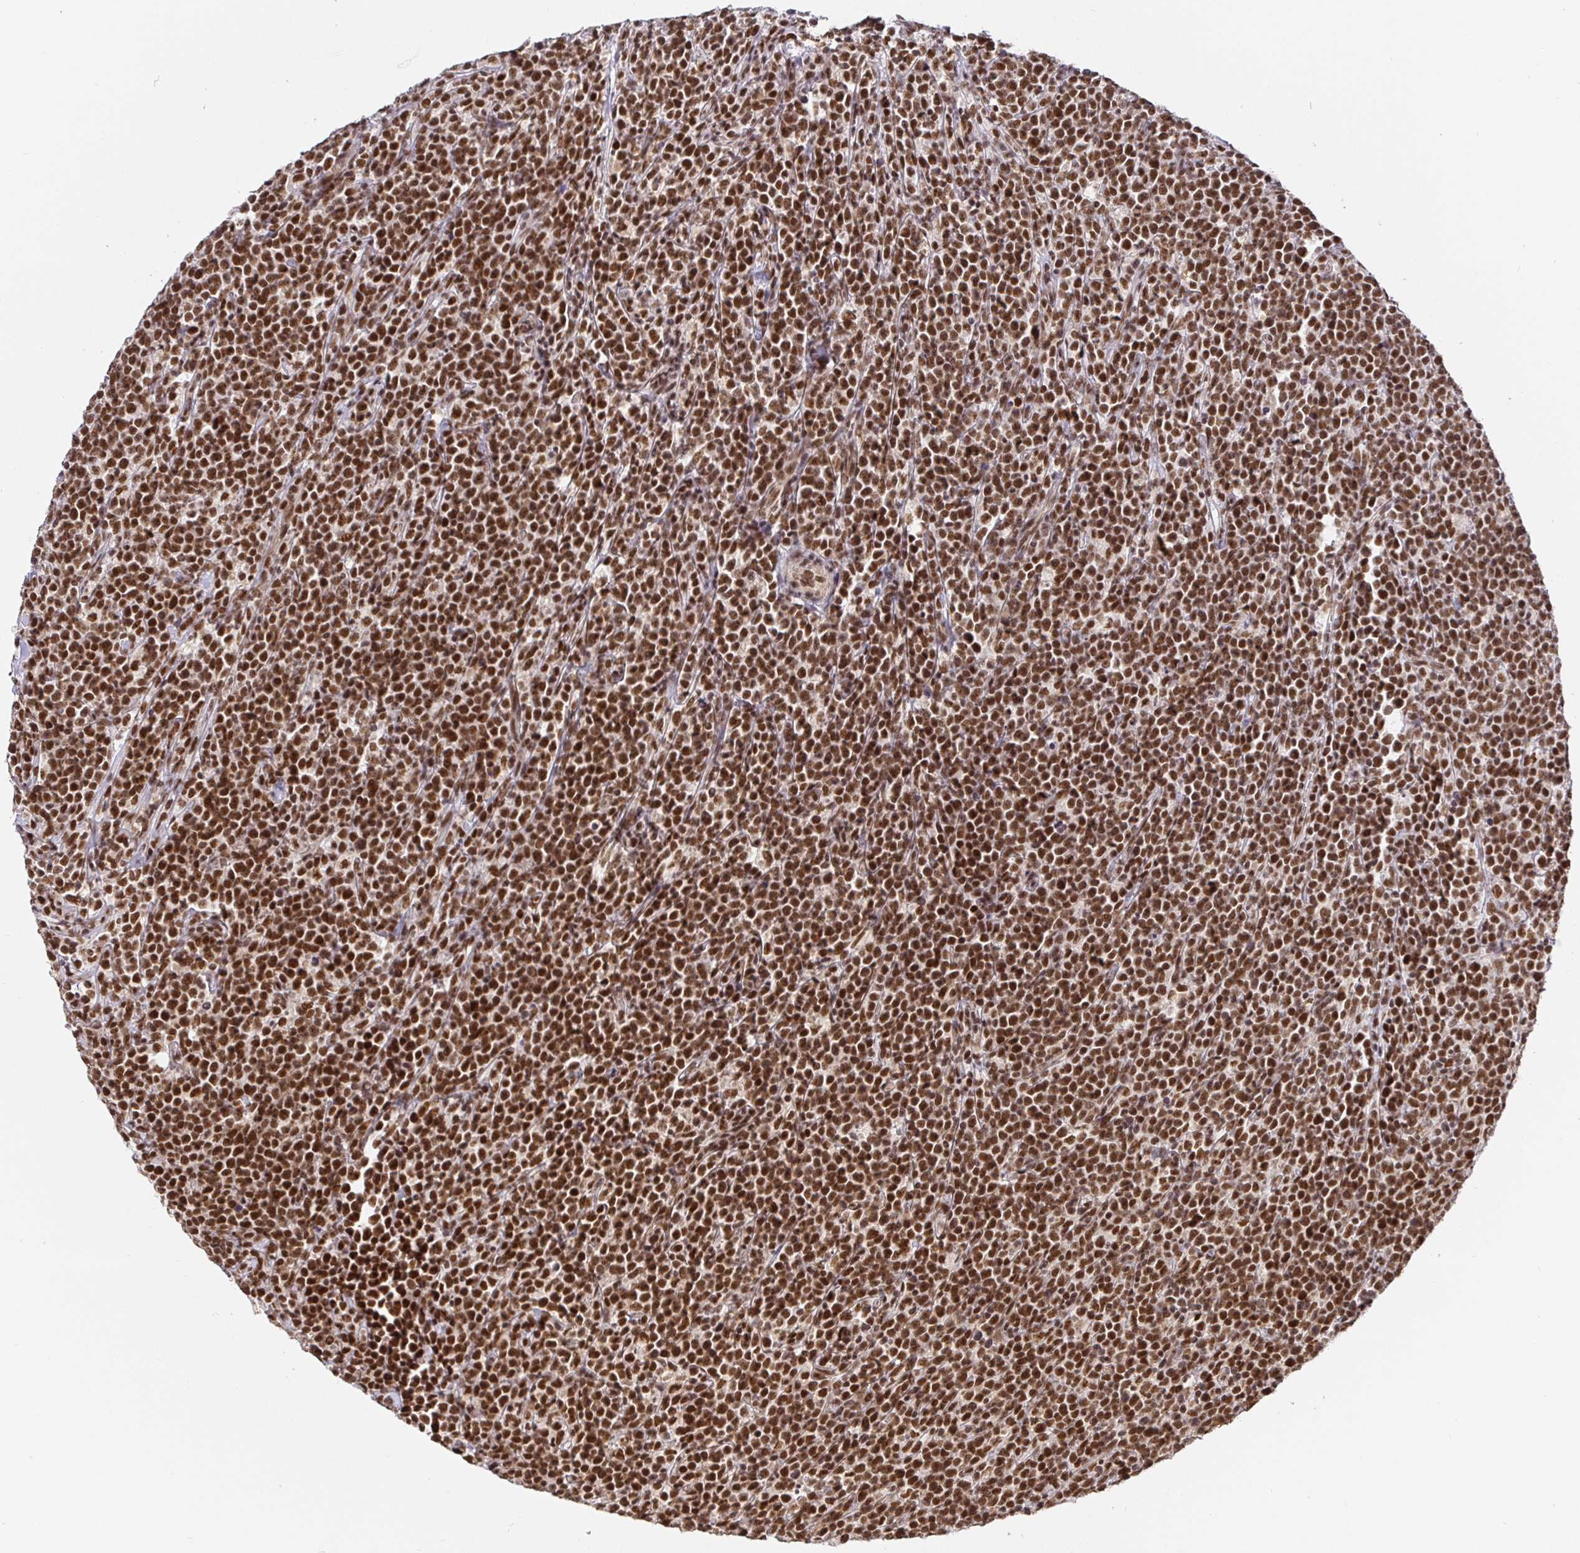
{"staining": {"intensity": "strong", "quantity": ">75%", "location": "nuclear"}, "tissue": "lymphoma", "cell_type": "Tumor cells", "image_type": "cancer", "snomed": [{"axis": "morphology", "description": "Malignant lymphoma, non-Hodgkin's type, High grade"}, {"axis": "topography", "description": "Small intestine"}], "caption": "Immunohistochemical staining of human lymphoma shows strong nuclear protein expression in about >75% of tumor cells.", "gene": "USF1", "patient": {"sex": "female", "age": 56}}